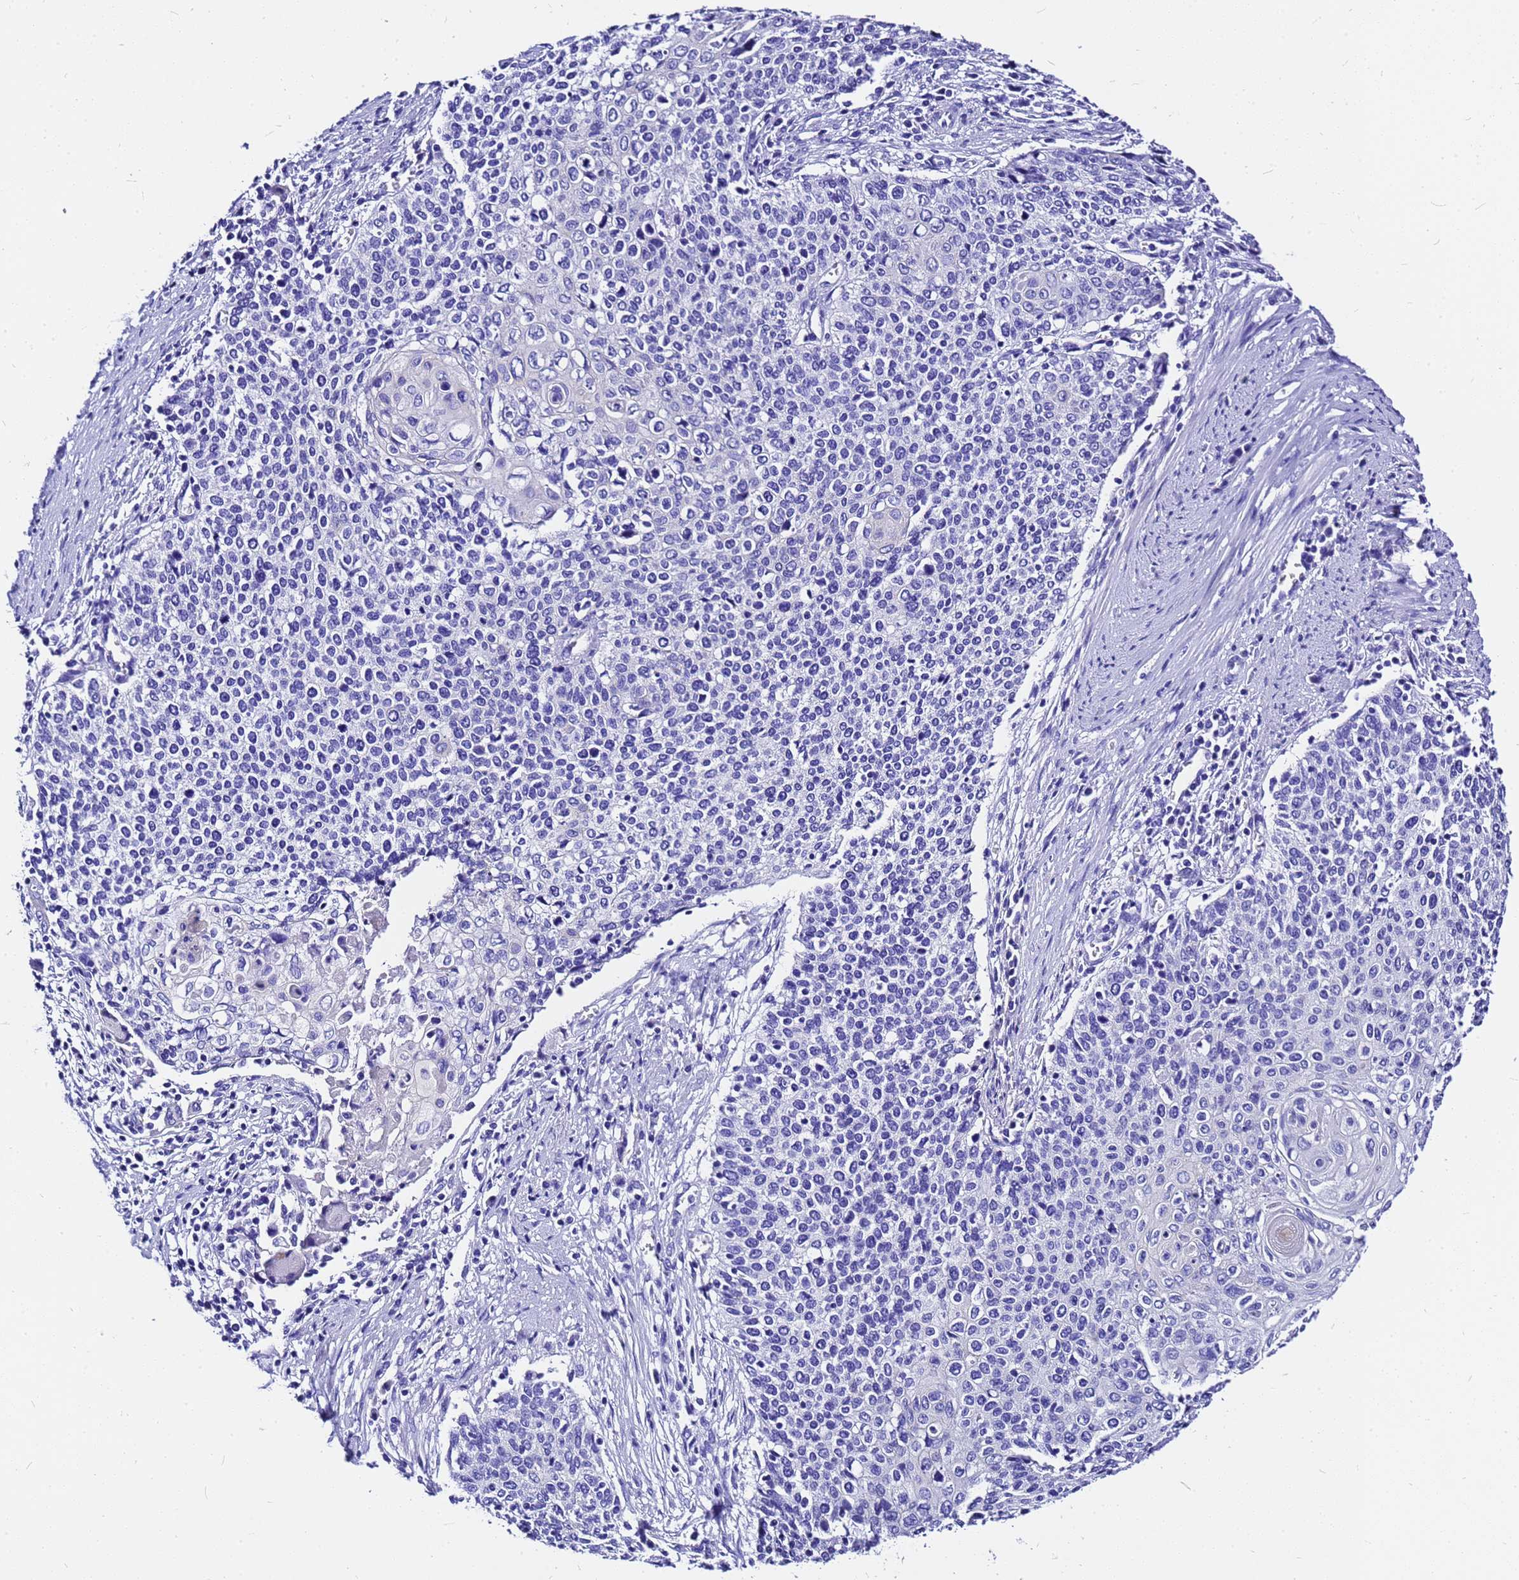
{"staining": {"intensity": "negative", "quantity": "none", "location": "none"}, "tissue": "cervical cancer", "cell_type": "Tumor cells", "image_type": "cancer", "snomed": [{"axis": "morphology", "description": "Squamous cell carcinoma, NOS"}, {"axis": "topography", "description": "Cervix"}], "caption": "This is an immunohistochemistry (IHC) photomicrograph of human cervical squamous cell carcinoma. There is no expression in tumor cells.", "gene": "HERC4", "patient": {"sex": "female", "age": 39}}